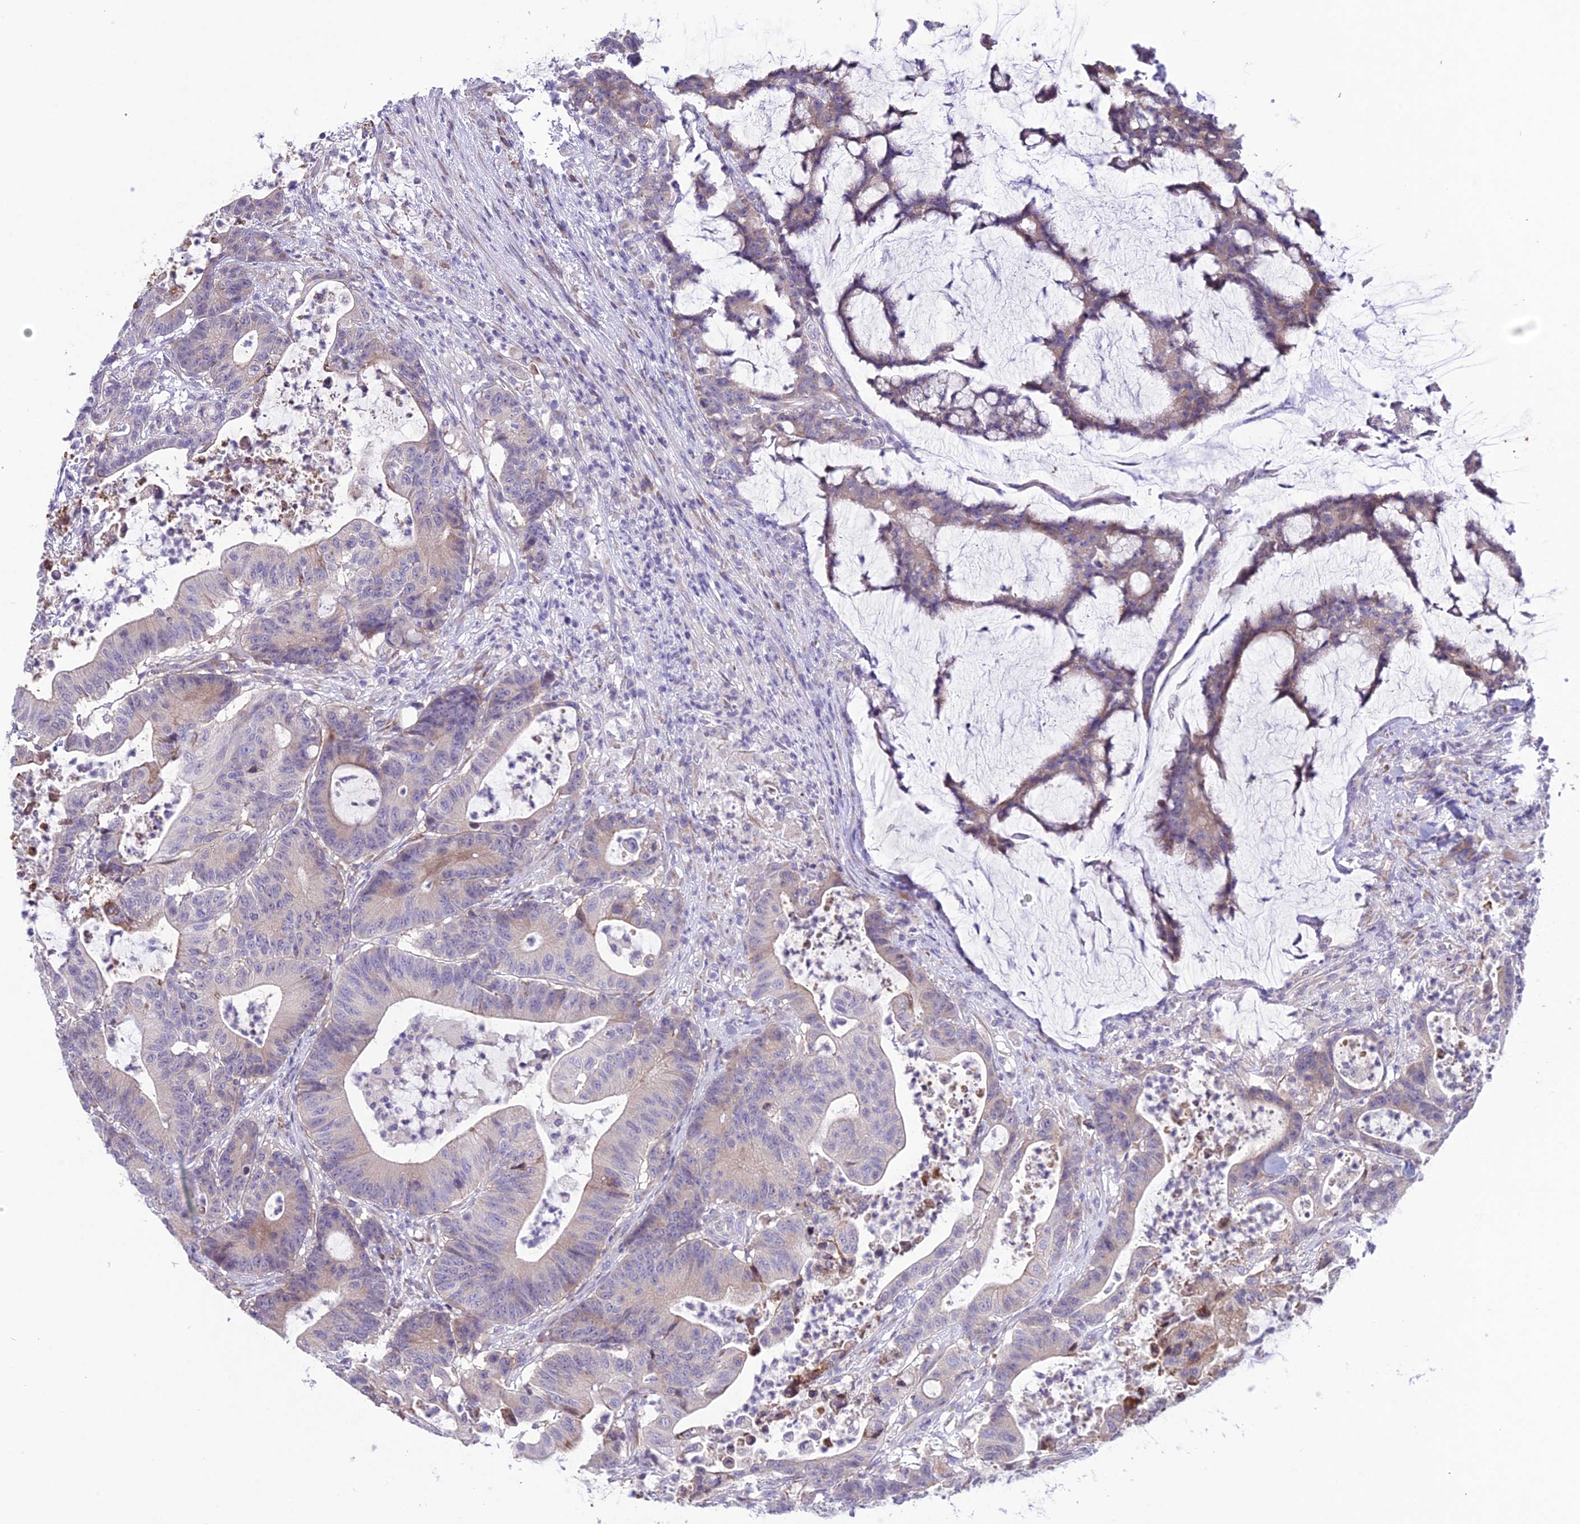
{"staining": {"intensity": "weak", "quantity": "25%-75%", "location": "cytoplasmic/membranous"}, "tissue": "colorectal cancer", "cell_type": "Tumor cells", "image_type": "cancer", "snomed": [{"axis": "morphology", "description": "Adenocarcinoma, NOS"}, {"axis": "topography", "description": "Colon"}], "caption": "Adenocarcinoma (colorectal) tissue demonstrates weak cytoplasmic/membranous positivity in approximately 25%-75% of tumor cells, visualized by immunohistochemistry.", "gene": "RPS26", "patient": {"sex": "female", "age": 84}}